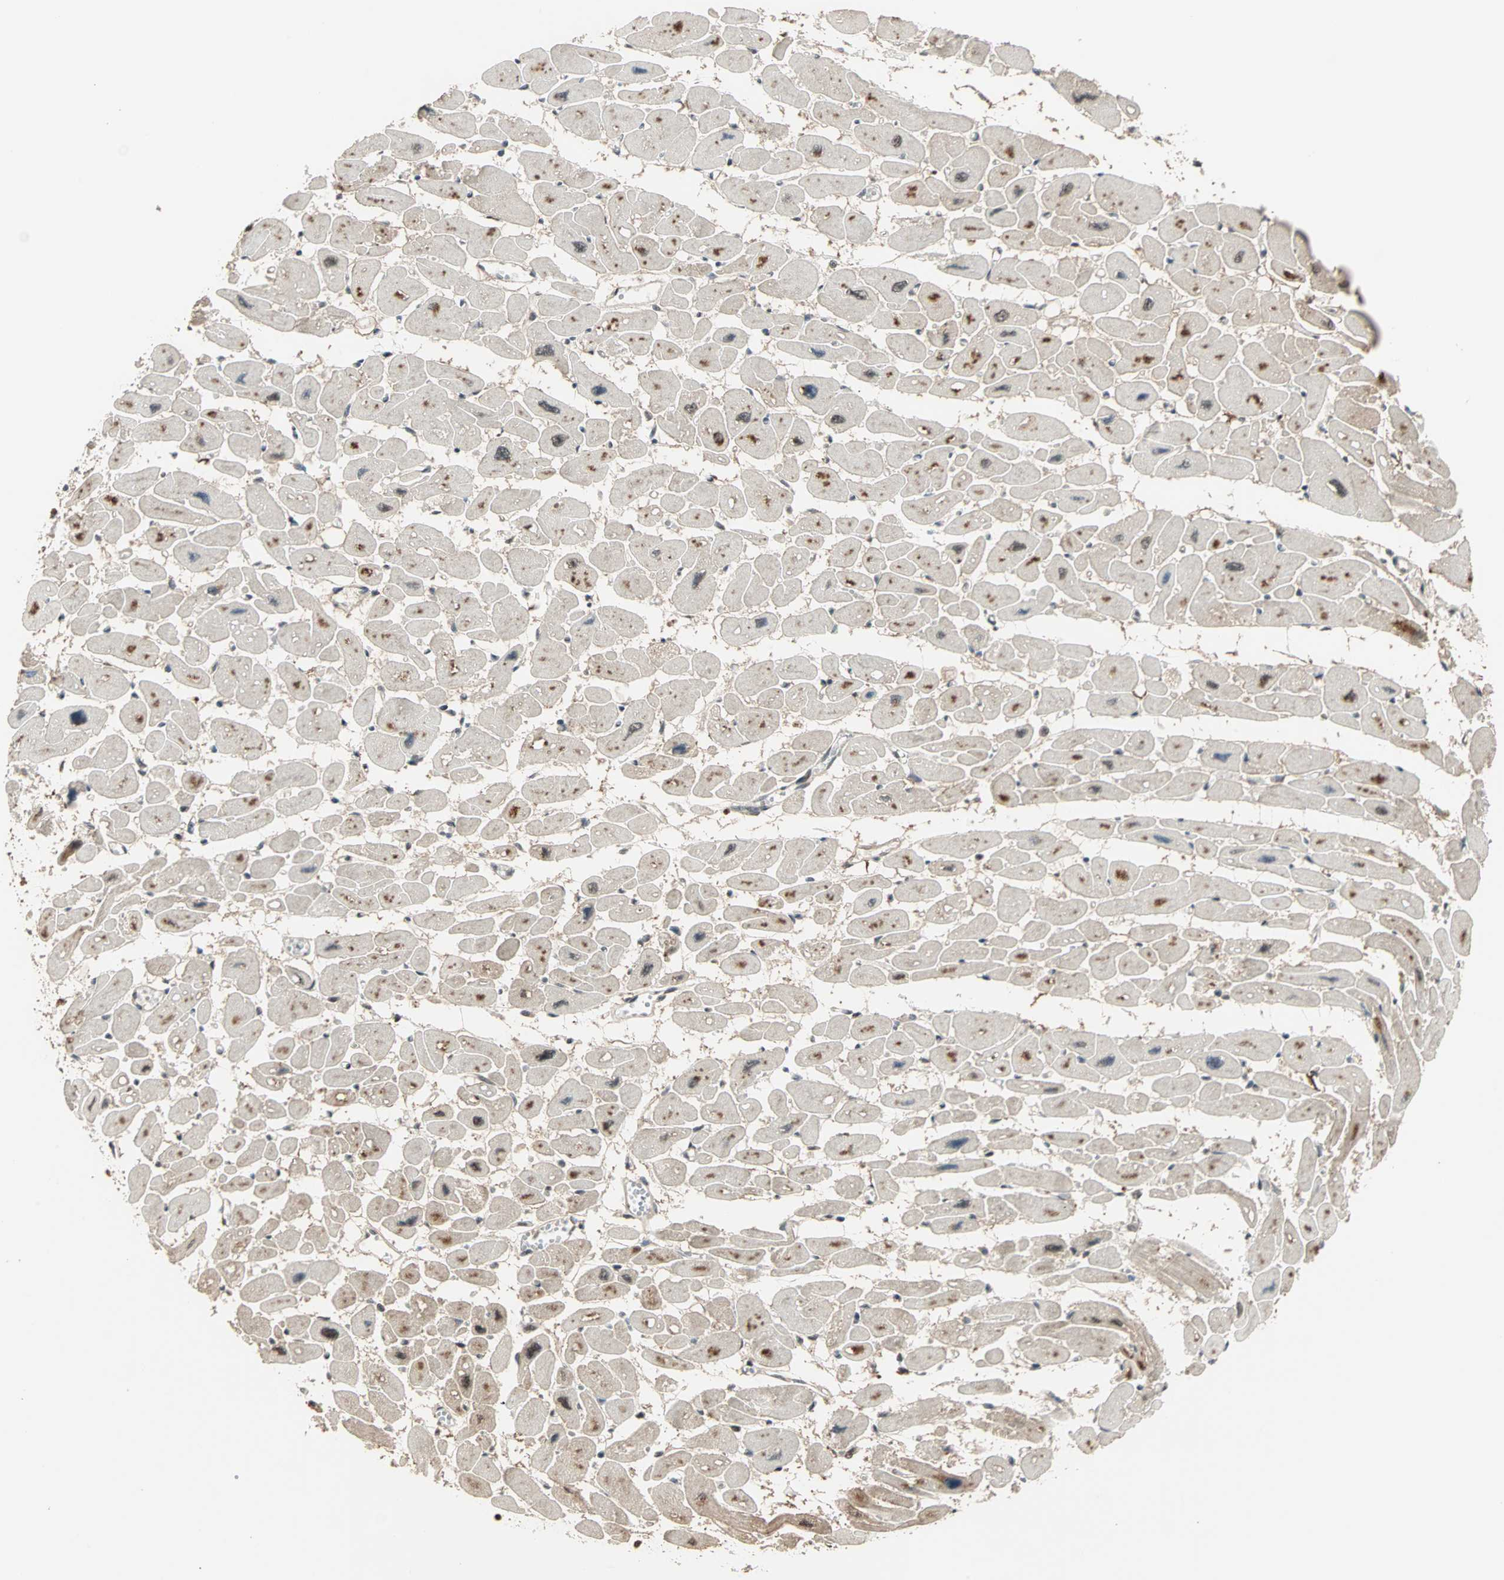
{"staining": {"intensity": "strong", "quantity": ">75%", "location": "cytoplasmic/membranous,nuclear"}, "tissue": "heart muscle", "cell_type": "Cardiomyocytes", "image_type": "normal", "snomed": [{"axis": "morphology", "description": "Normal tissue, NOS"}, {"axis": "topography", "description": "Heart"}], "caption": "A brown stain shows strong cytoplasmic/membranous,nuclear expression of a protein in cardiomyocytes of normal heart muscle. (Brightfield microscopy of DAB IHC at high magnification).", "gene": "ZNF44", "patient": {"sex": "female", "age": 54}}